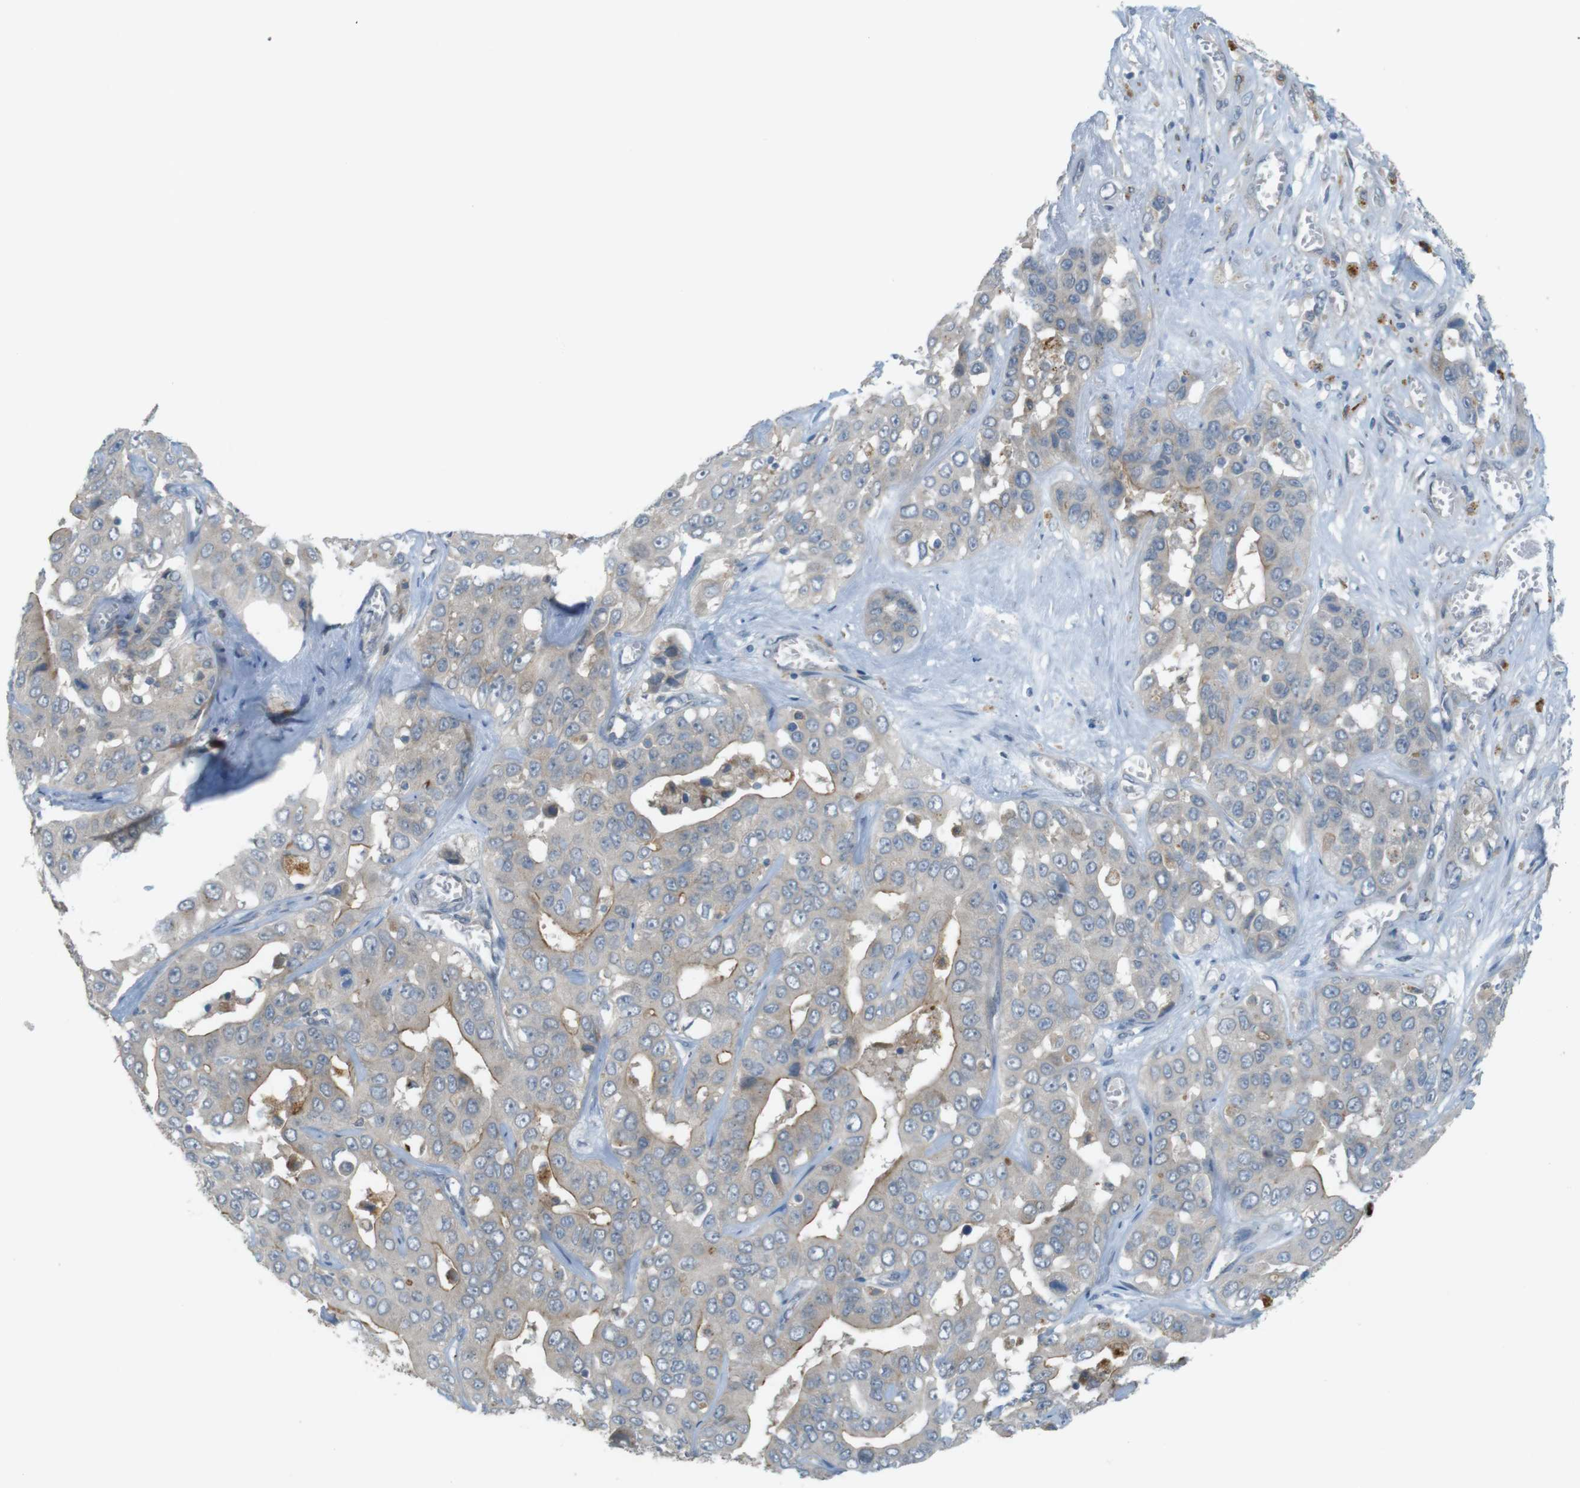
{"staining": {"intensity": "weak", "quantity": "25%-75%", "location": "cytoplasmic/membranous"}, "tissue": "liver cancer", "cell_type": "Tumor cells", "image_type": "cancer", "snomed": [{"axis": "morphology", "description": "Cholangiocarcinoma"}, {"axis": "topography", "description": "Liver"}], "caption": "This micrograph reveals cholangiocarcinoma (liver) stained with immunohistochemistry (IHC) to label a protein in brown. The cytoplasmic/membranous of tumor cells show weak positivity for the protein. Nuclei are counter-stained blue.", "gene": "UGT8", "patient": {"sex": "female", "age": 52}}